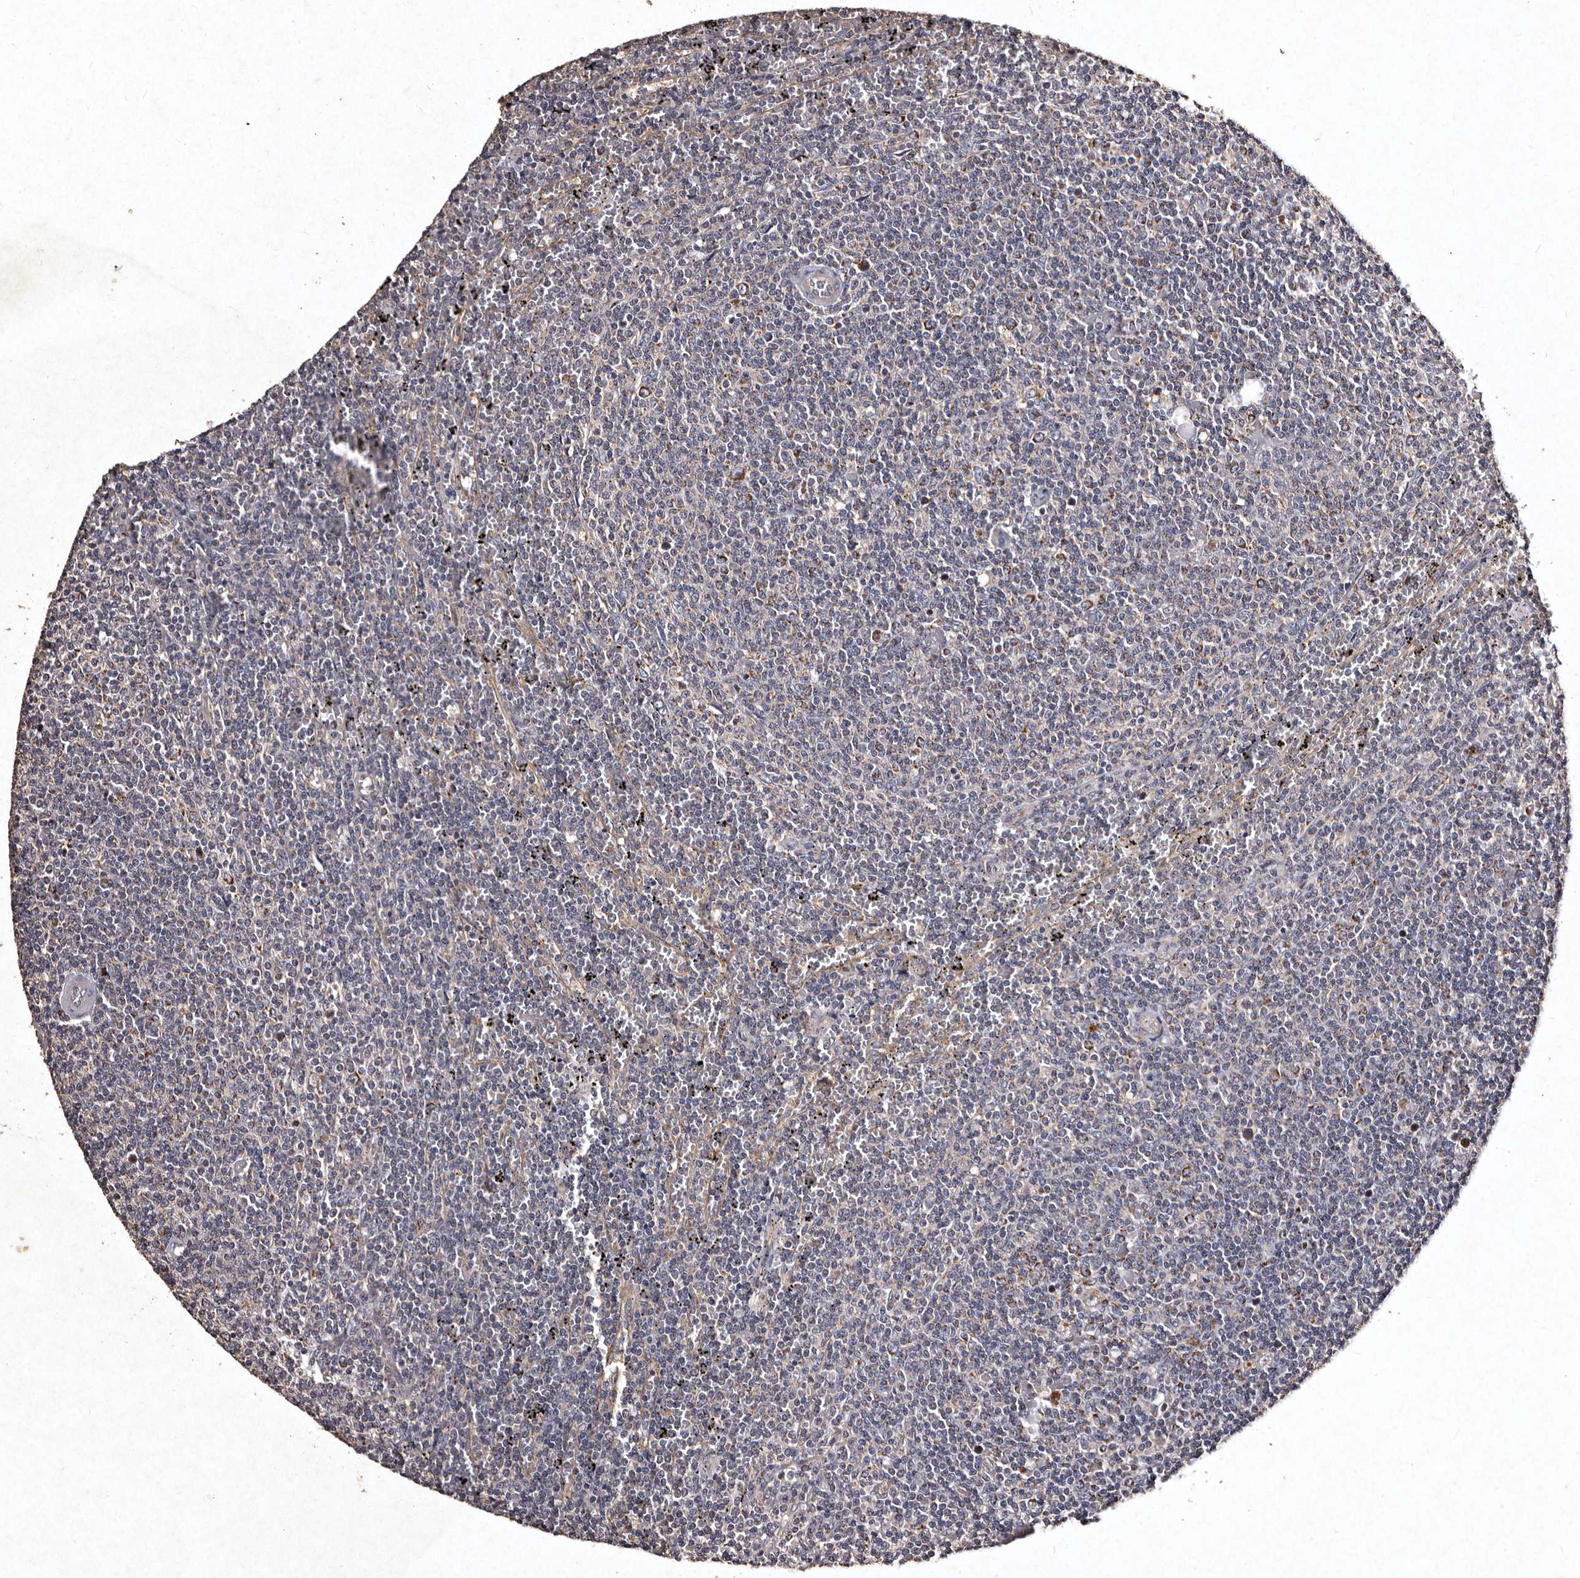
{"staining": {"intensity": "negative", "quantity": "none", "location": "none"}, "tissue": "lymphoma", "cell_type": "Tumor cells", "image_type": "cancer", "snomed": [{"axis": "morphology", "description": "Malignant lymphoma, non-Hodgkin's type, Low grade"}, {"axis": "topography", "description": "Spleen"}], "caption": "This is an IHC image of human malignant lymphoma, non-Hodgkin's type (low-grade). There is no expression in tumor cells.", "gene": "TFB1M", "patient": {"sex": "female", "age": 50}}